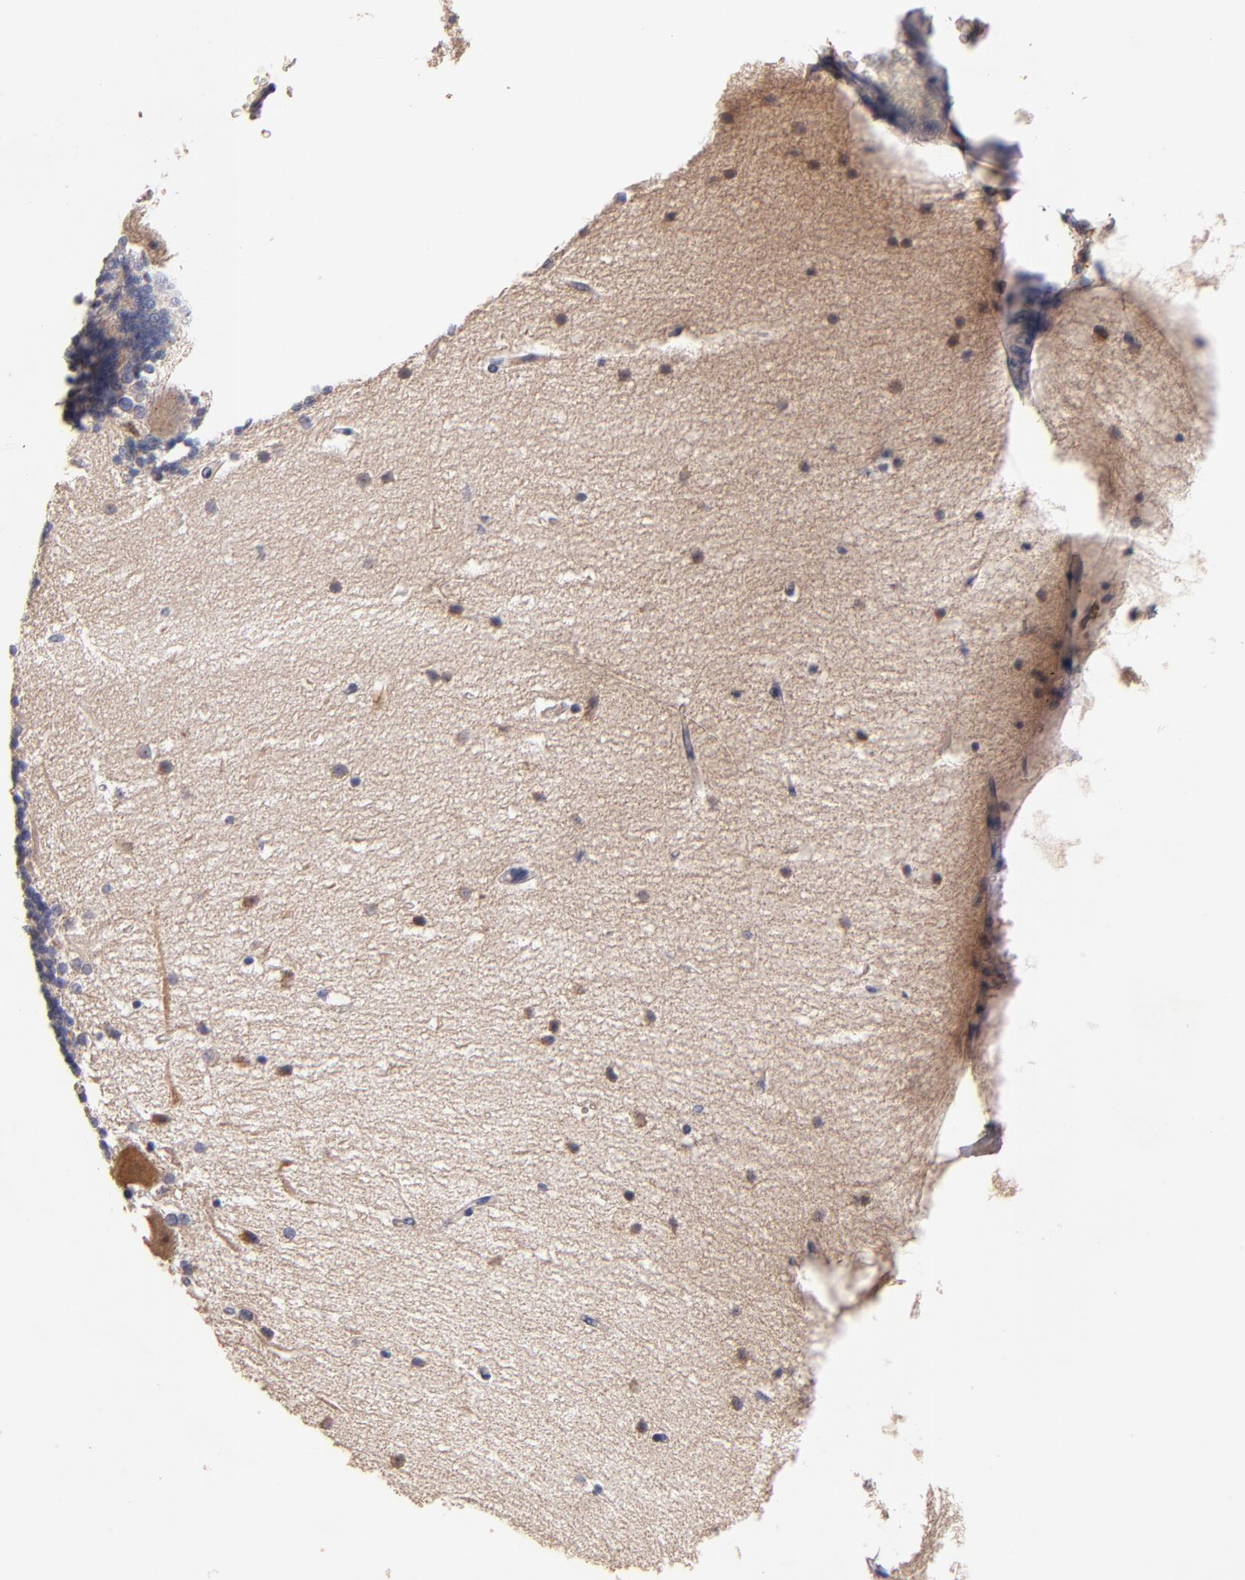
{"staining": {"intensity": "weak", "quantity": "25%-75%", "location": "cytoplasmic/membranous"}, "tissue": "cerebellum", "cell_type": "Cells in granular layer", "image_type": "normal", "snomed": [{"axis": "morphology", "description": "Normal tissue, NOS"}, {"axis": "topography", "description": "Cerebellum"}], "caption": "A brown stain shows weak cytoplasmic/membranous positivity of a protein in cells in granular layer of unremarkable human cerebellum. Nuclei are stained in blue.", "gene": "DIABLO", "patient": {"sex": "female", "age": 54}}